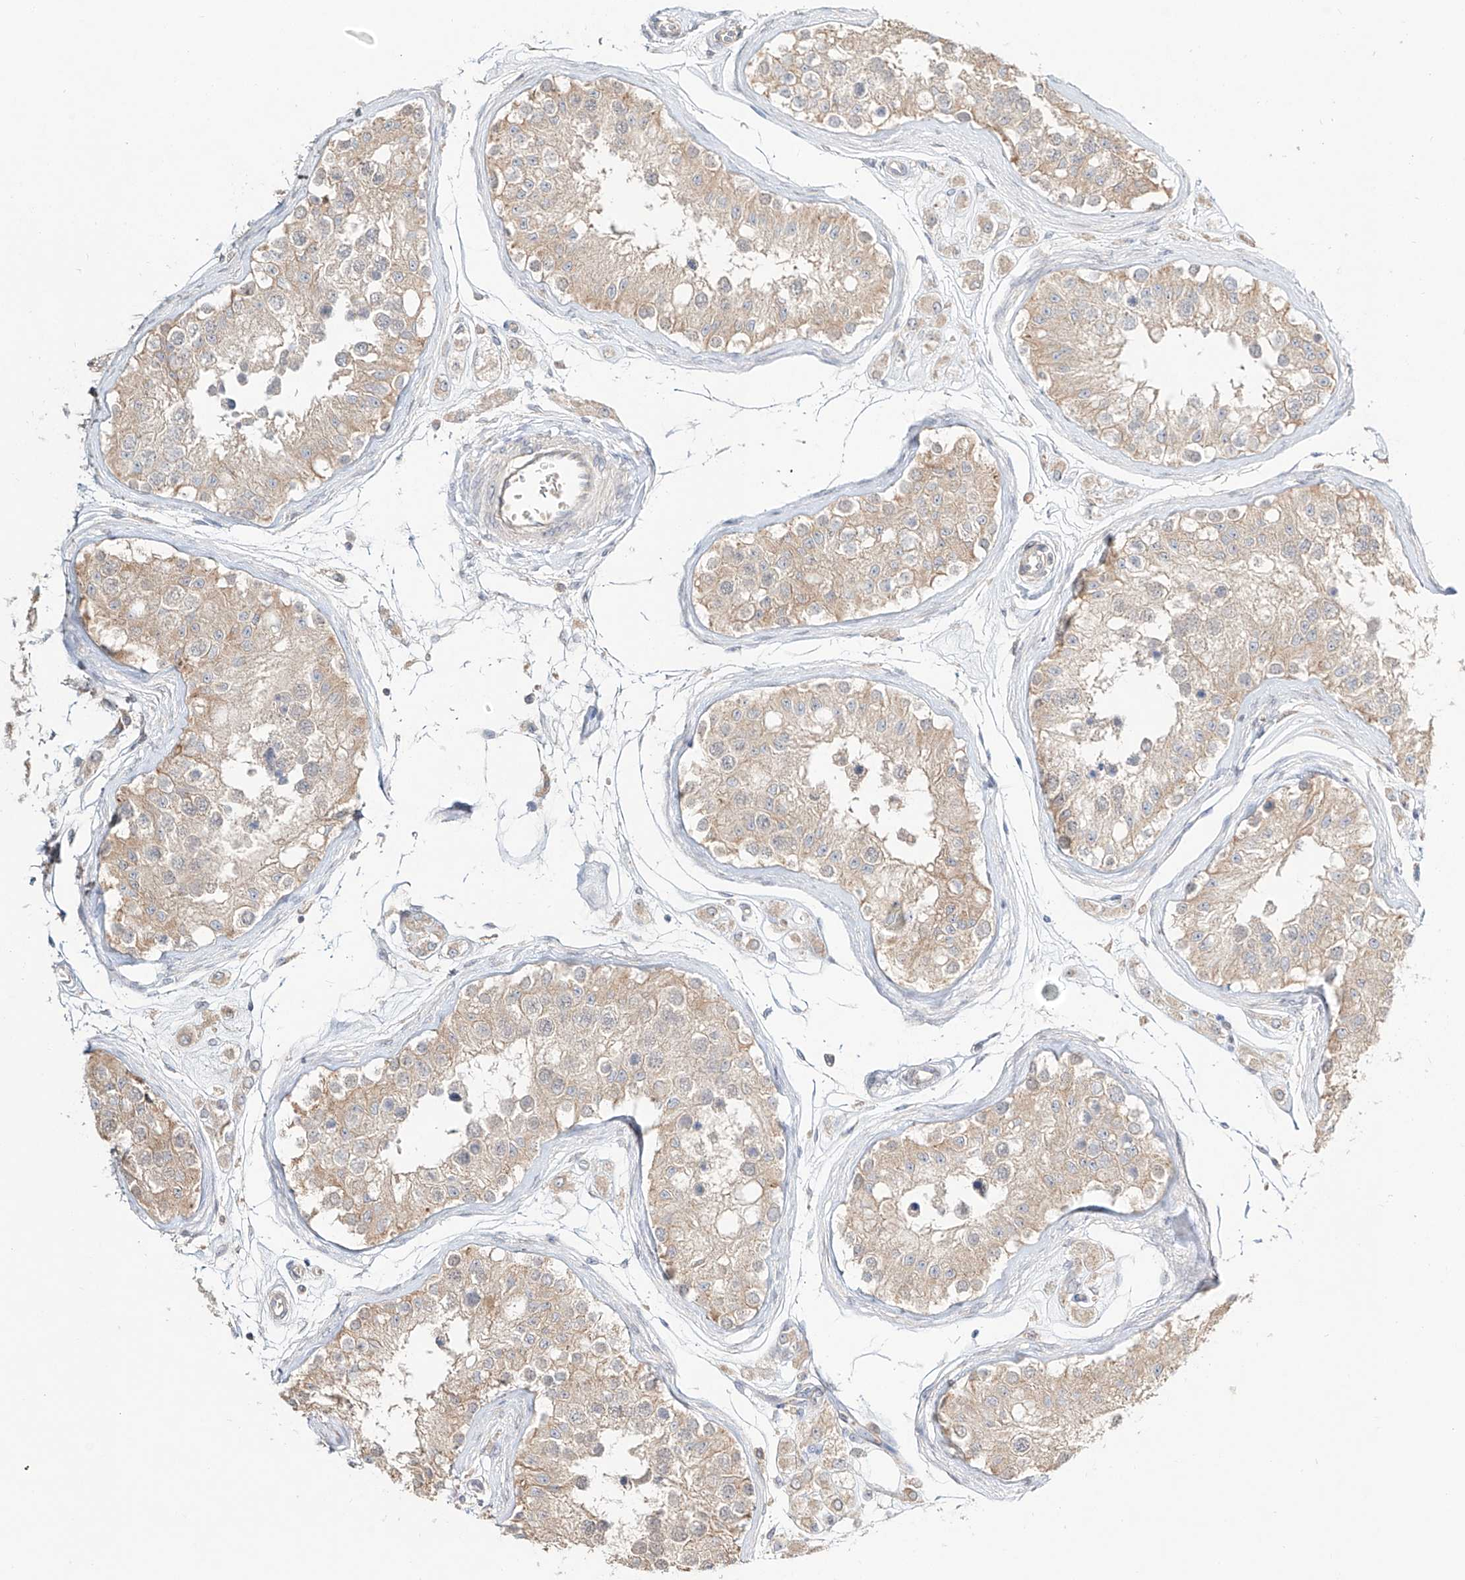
{"staining": {"intensity": "weak", "quantity": "25%-75%", "location": "cytoplasmic/membranous,nuclear"}, "tissue": "testis", "cell_type": "Cells in seminiferous ducts", "image_type": "normal", "snomed": [{"axis": "morphology", "description": "Normal tissue, NOS"}, {"axis": "morphology", "description": "Adenocarcinoma, metastatic, NOS"}, {"axis": "topography", "description": "Testis"}], "caption": "Immunohistochemical staining of normal testis reveals weak cytoplasmic/membranous,nuclear protein expression in approximately 25%-75% of cells in seminiferous ducts. The protein is stained brown, and the nuclei are stained in blue (DAB (3,3'-diaminobenzidine) IHC with brightfield microscopy, high magnification).", "gene": "ERO1A", "patient": {"sex": "male", "age": 26}}